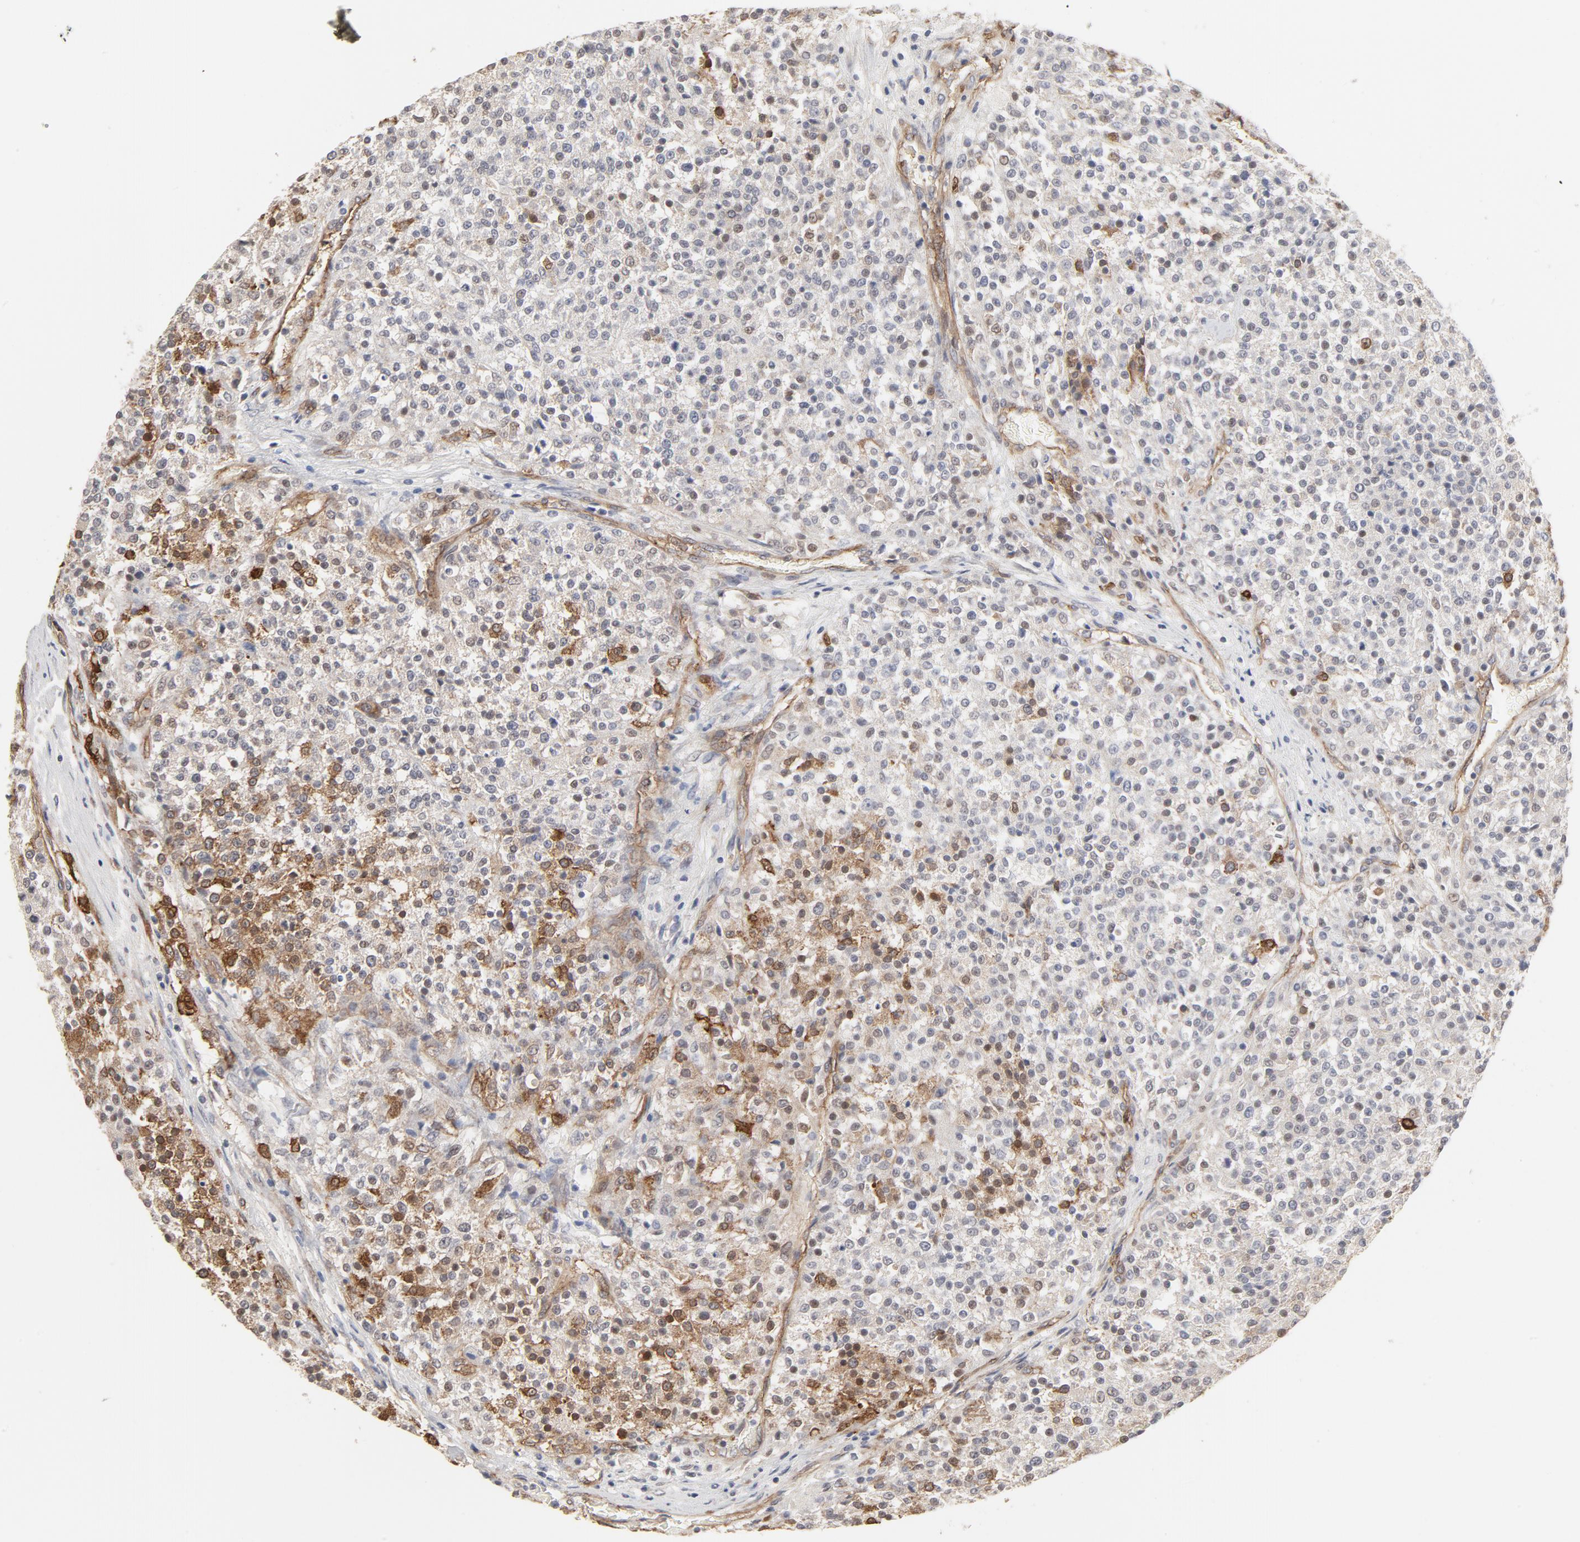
{"staining": {"intensity": "negative", "quantity": "none", "location": "none"}, "tissue": "testis cancer", "cell_type": "Tumor cells", "image_type": "cancer", "snomed": [{"axis": "morphology", "description": "Seminoma, NOS"}, {"axis": "topography", "description": "Testis"}], "caption": "An image of testis seminoma stained for a protein displays no brown staining in tumor cells.", "gene": "MAGED4", "patient": {"sex": "male", "age": 59}}